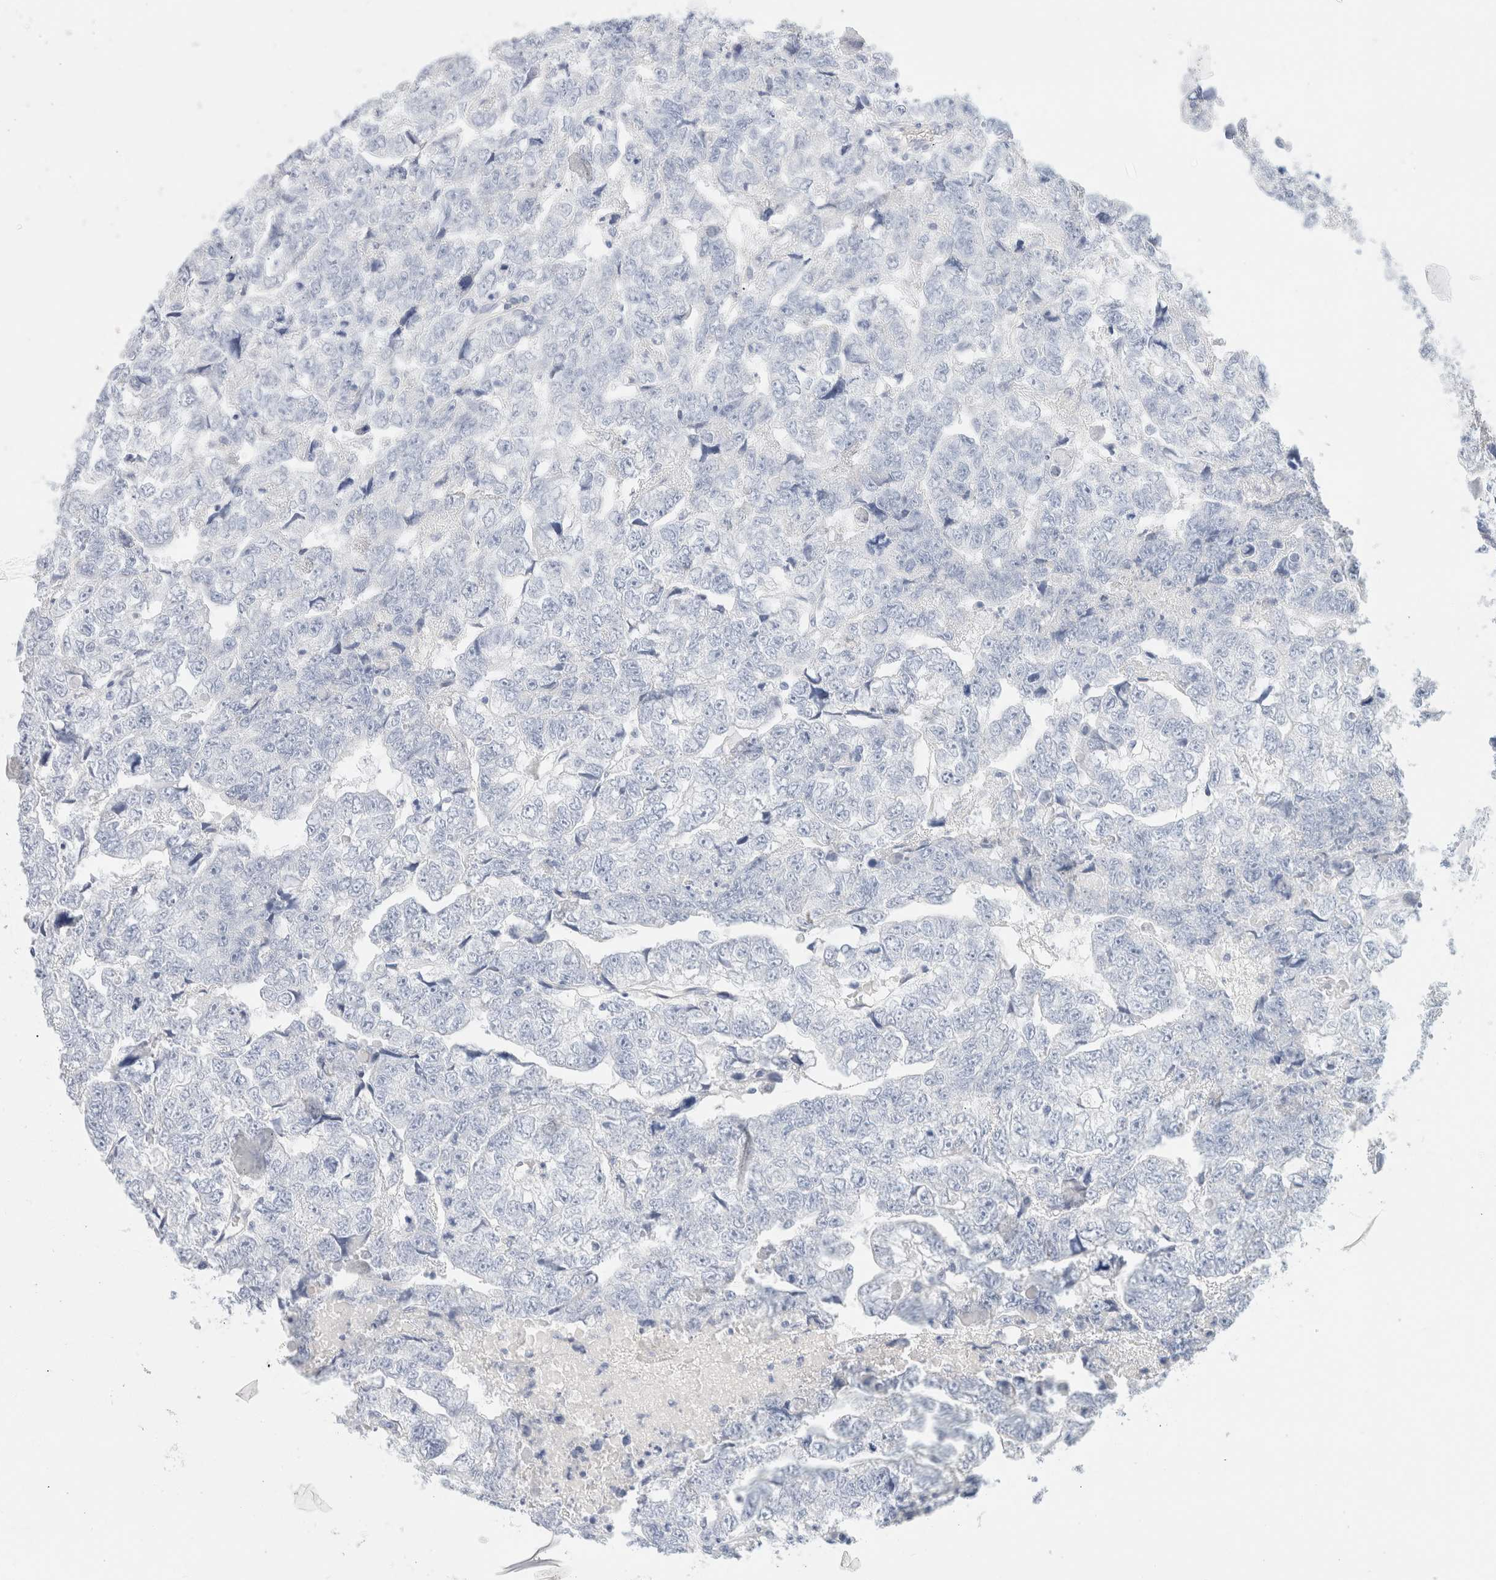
{"staining": {"intensity": "negative", "quantity": "none", "location": "none"}, "tissue": "testis cancer", "cell_type": "Tumor cells", "image_type": "cancer", "snomed": [{"axis": "morphology", "description": "Carcinoma, Embryonal, NOS"}, {"axis": "topography", "description": "Testis"}], "caption": "Immunohistochemistry of human testis embryonal carcinoma demonstrates no expression in tumor cells.", "gene": "DPYS", "patient": {"sex": "male", "age": 36}}